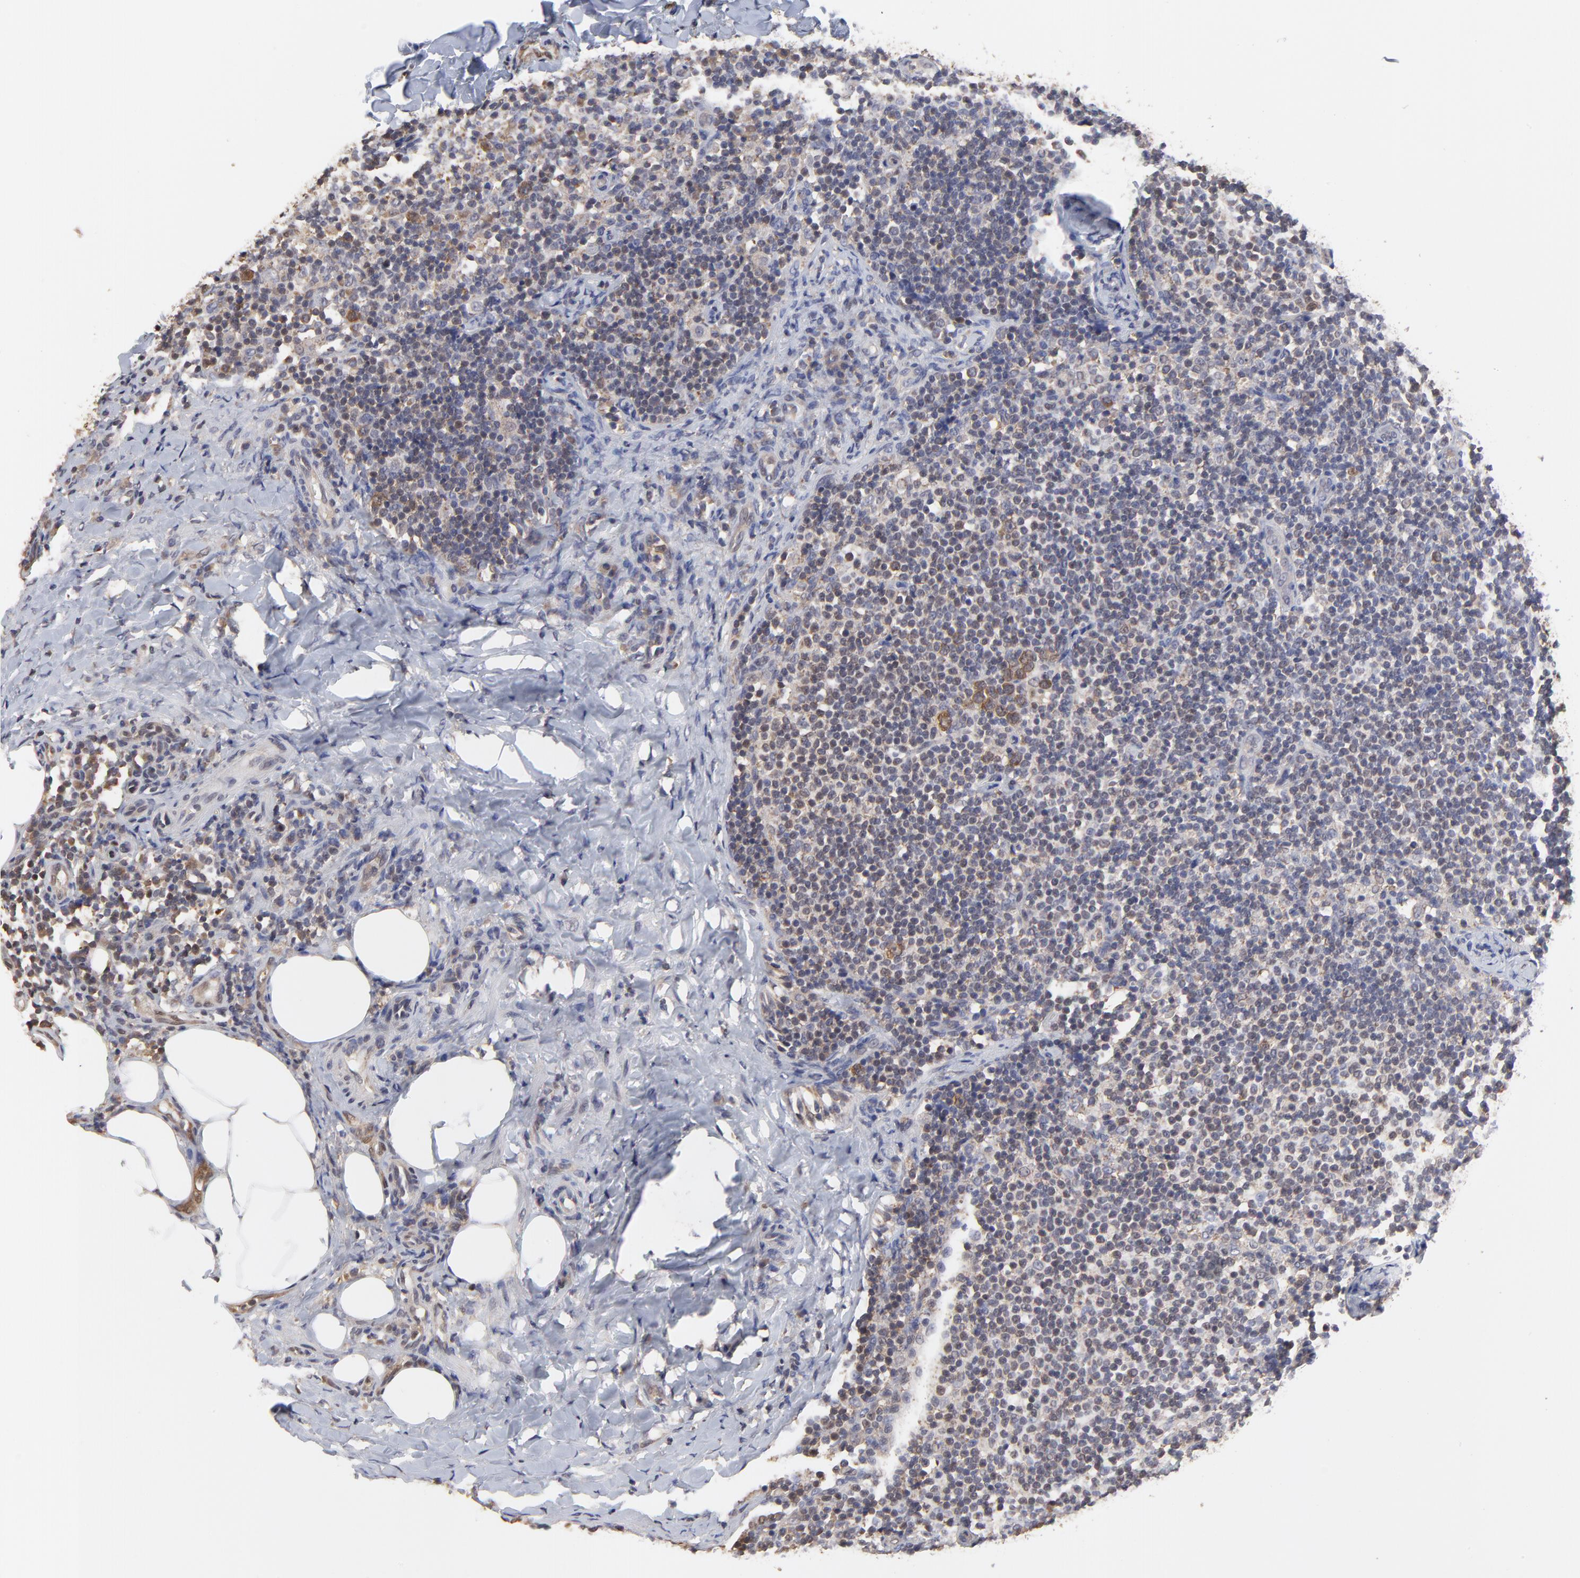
{"staining": {"intensity": "moderate", "quantity": "25%-75%", "location": "cytoplasmic/membranous"}, "tissue": "lymph node", "cell_type": "Germinal center cells", "image_type": "normal", "snomed": [{"axis": "morphology", "description": "Normal tissue, NOS"}, {"axis": "morphology", "description": "Inflammation, NOS"}, {"axis": "topography", "description": "Lymph node"}], "caption": "Unremarkable lymph node shows moderate cytoplasmic/membranous expression in about 25%-75% of germinal center cells, visualized by immunohistochemistry. (Brightfield microscopy of DAB IHC at high magnification).", "gene": "CCT2", "patient": {"sex": "male", "age": 46}}